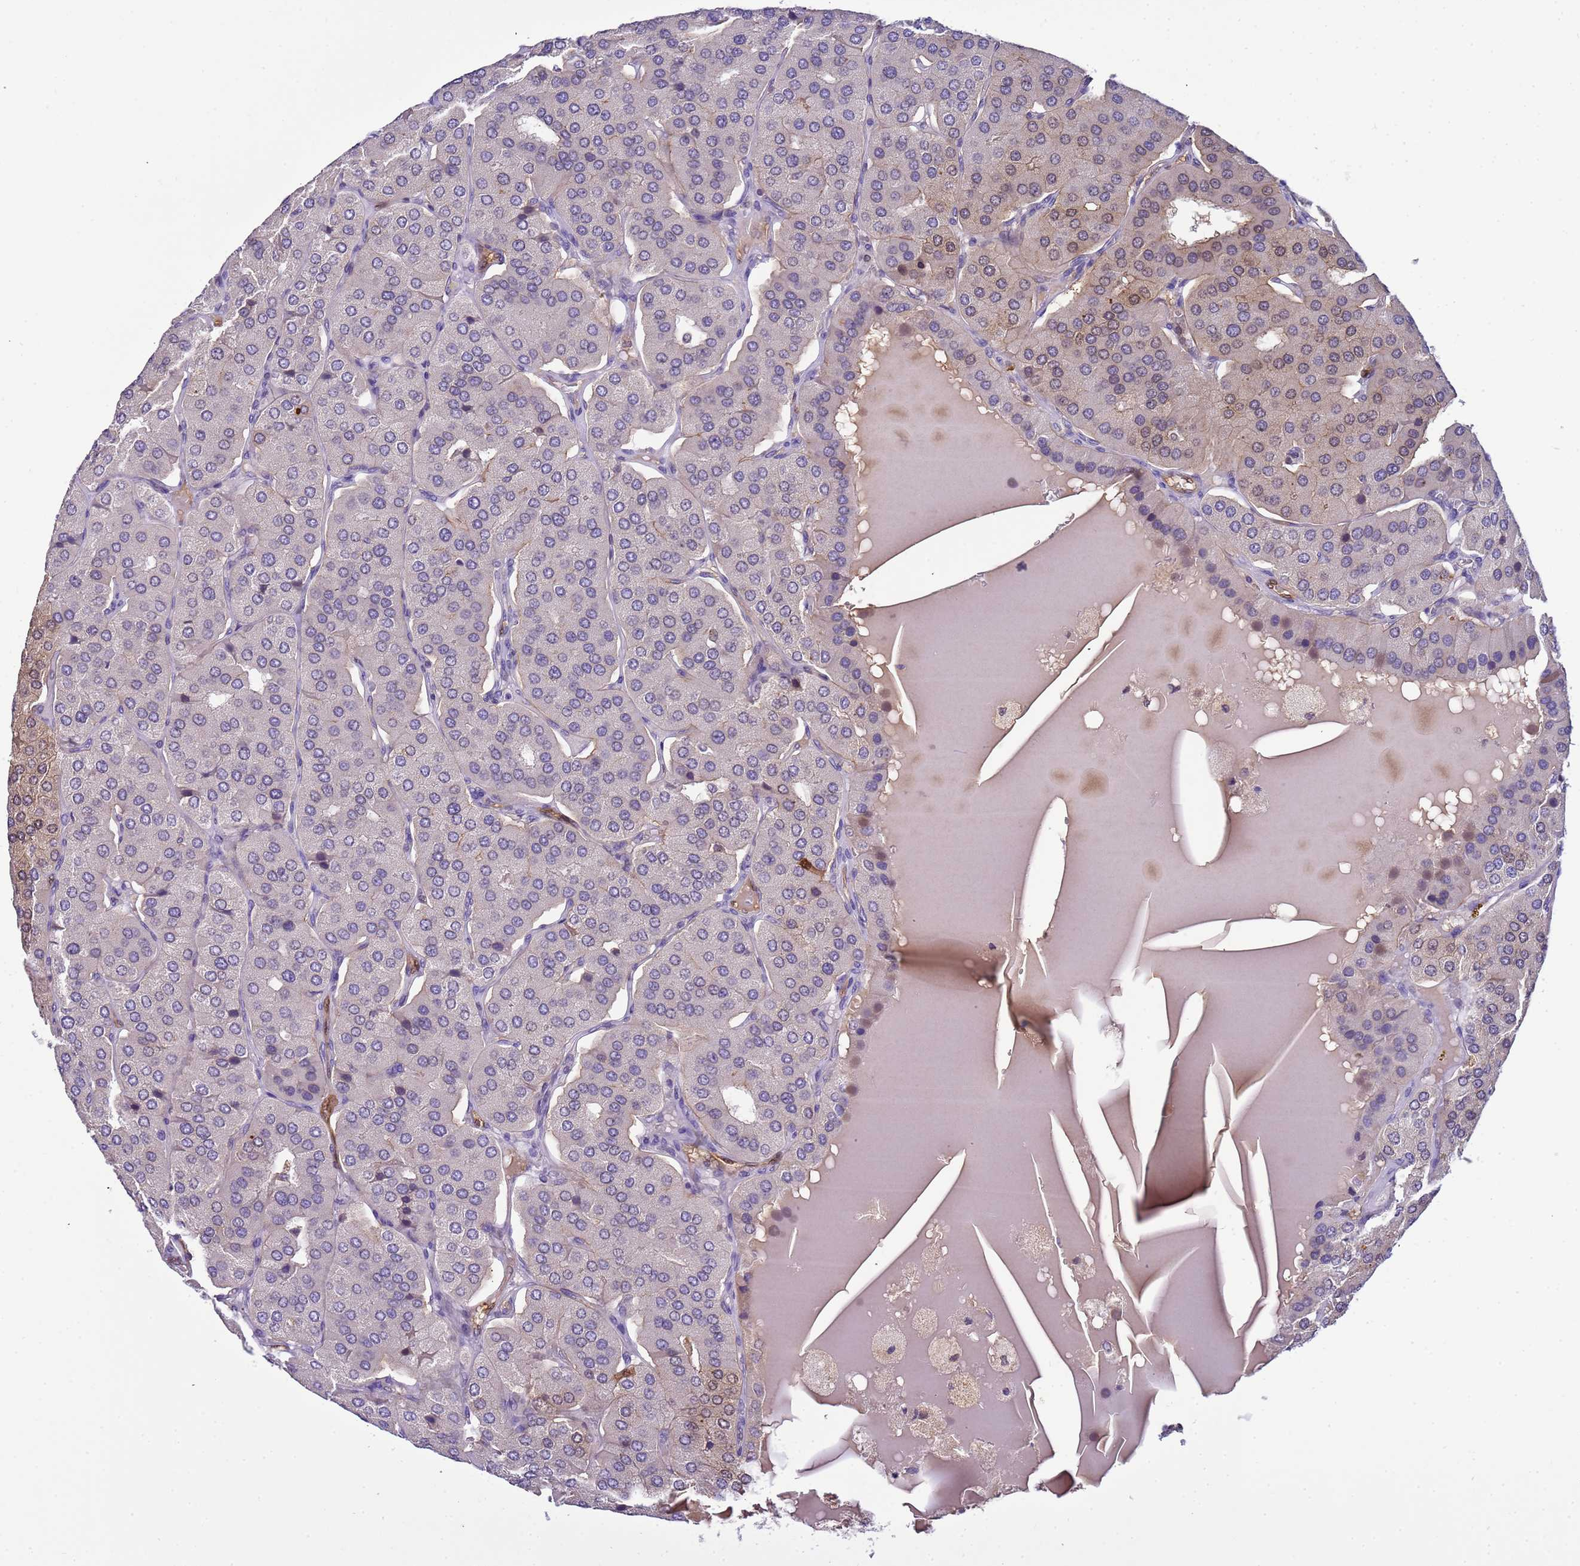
{"staining": {"intensity": "weak", "quantity": "<25%", "location": "nuclear"}, "tissue": "parathyroid gland", "cell_type": "Glandular cells", "image_type": "normal", "snomed": [{"axis": "morphology", "description": "Normal tissue, NOS"}, {"axis": "morphology", "description": "Adenoma, NOS"}, {"axis": "topography", "description": "Parathyroid gland"}], "caption": "Immunohistochemical staining of normal parathyroid gland displays no significant expression in glandular cells.", "gene": "PLCXD3", "patient": {"sex": "female", "age": 86}}